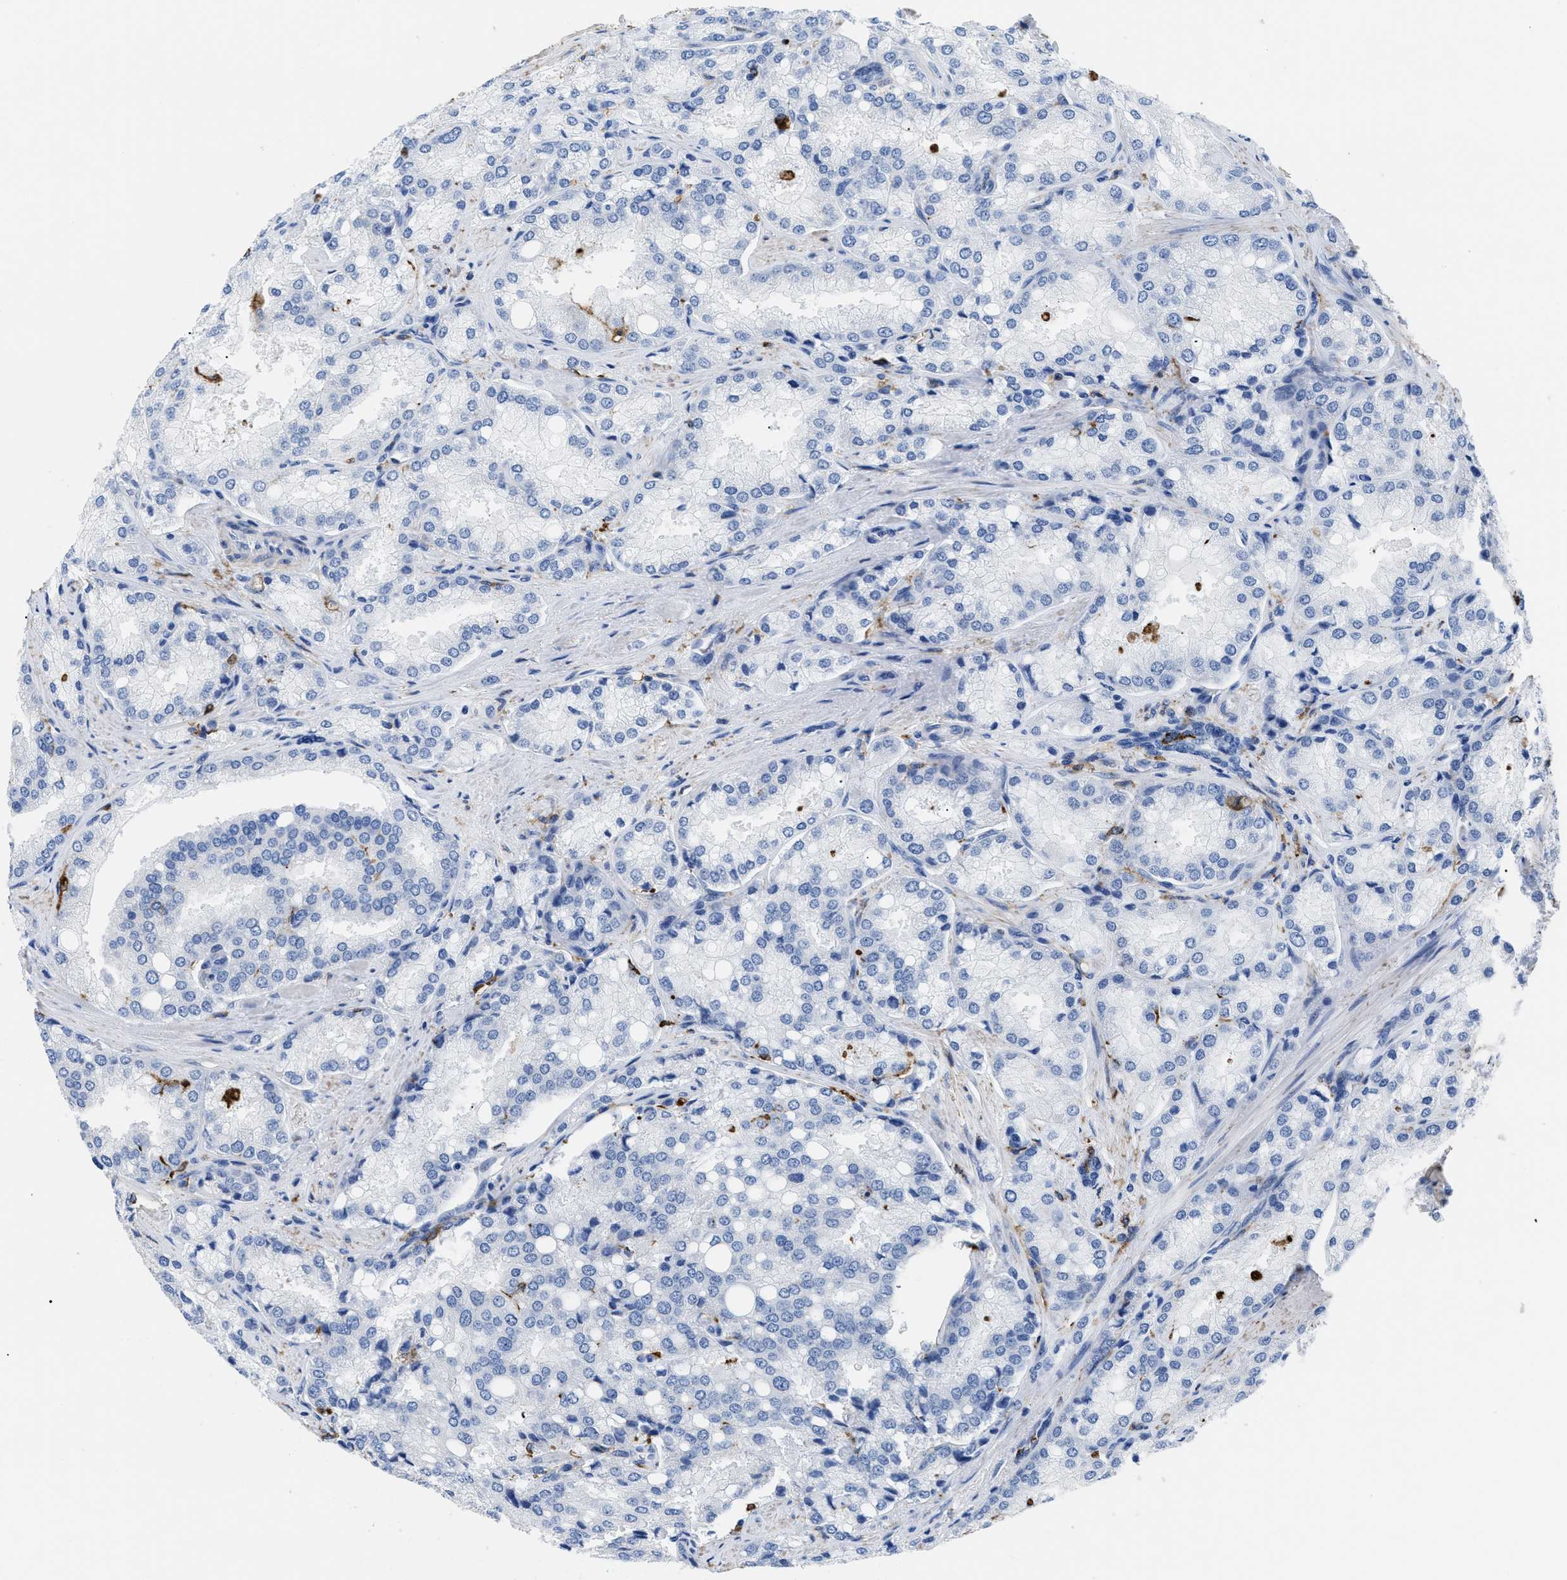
{"staining": {"intensity": "negative", "quantity": "none", "location": "none"}, "tissue": "prostate cancer", "cell_type": "Tumor cells", "image_type": "cancer", "snomed": [{"axis": "morphology", "description": "Adenocarcinoma, High grade"}, {"axis": "topography", "description": "Prostate"}], "caption": "The photomicrograph displays no significant expression in tumor cells of prostate cancer.", "gene": "HLA-DPA1", "patient": {"sex": "male", "age": 50}}